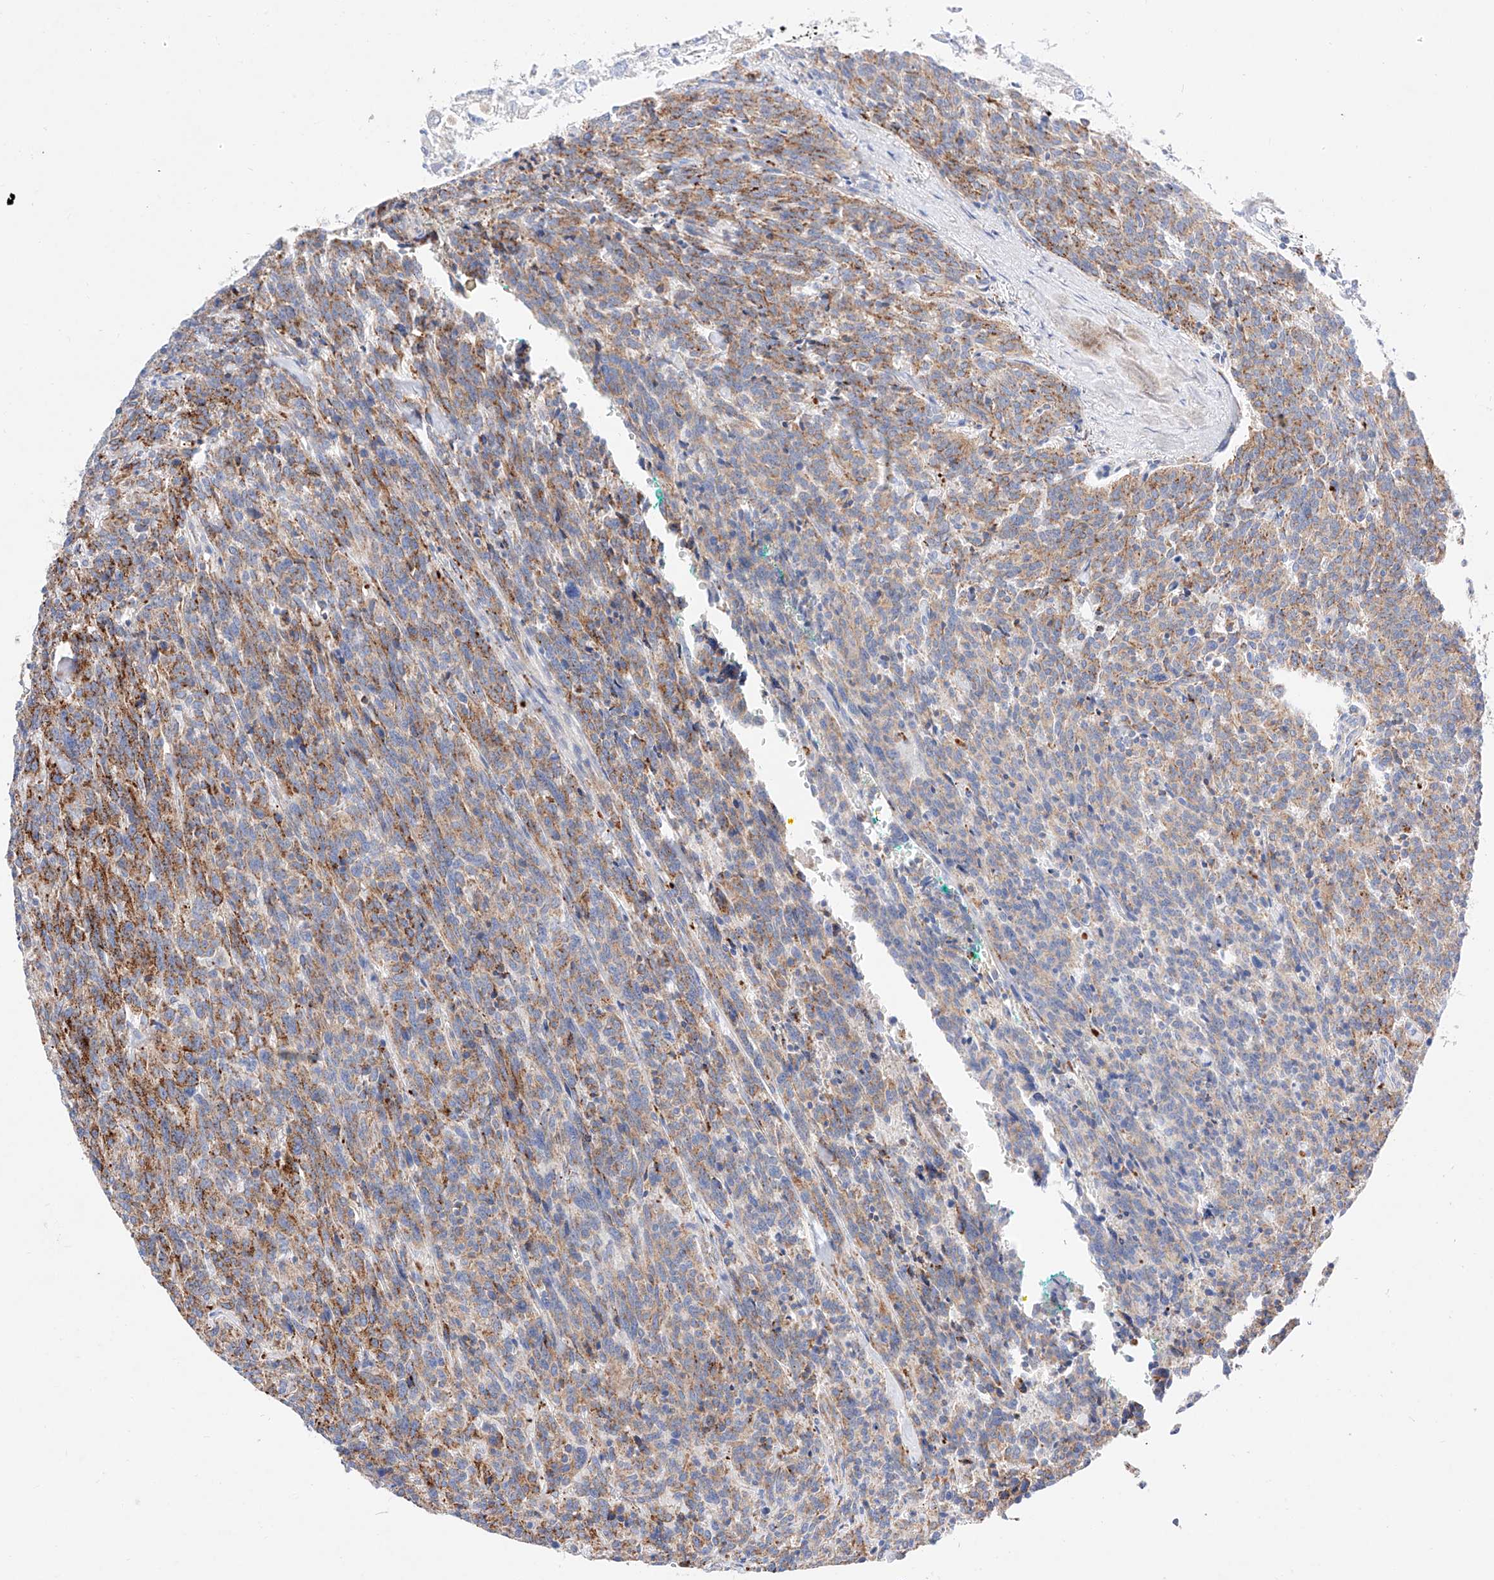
{"staining": {"intensity": "moderate", "quantity": "25%-75%", "location": "cytoplasmic/membranous"}, "tissue": "carcinoid", "cell_type": "Tumor cells", "image_type": "cancer", "snomed": [{"axis": "morphology", "description": "Carcinoid, malignant, NOS"}, {"axis": "topography", "description": "Lung"}], "caption": "Immunohistochemical staining of human carcinoid reveals medium levels of moderate cytoplasmic/membranous protein expression in approximately 25%-75% of tumor cells.", "gene": "C6orf62", "patient": {"sex": "female", "age": 46}}